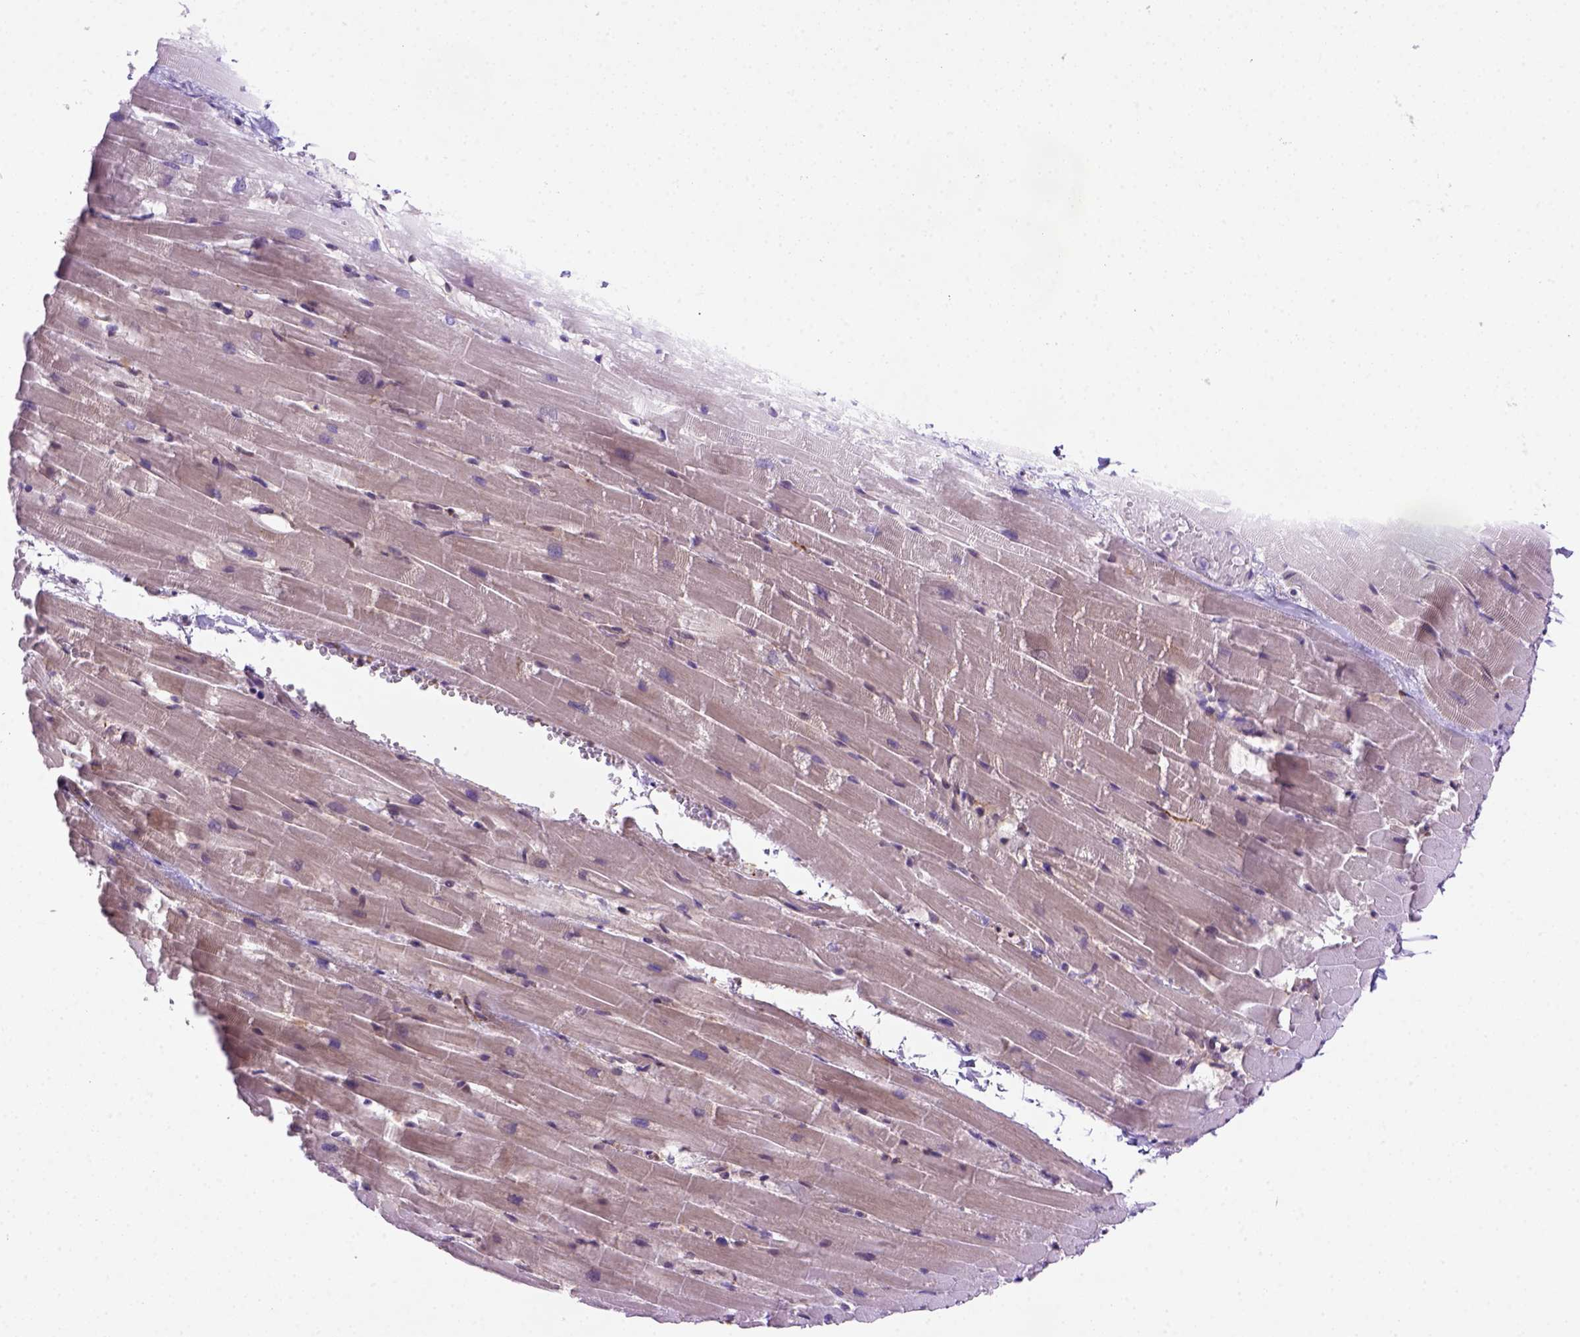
{"staining": {"intensity": "weak", "quantity": "<25%", "location": "cytoplasmic/membranous"}, "tissue": "heart muscle", "cell_type": "Cardiomyocytes", "image_type": "normal", "snomed": [{"axis": "morphology", "description": "Normal tissue, NOS"}, {"axis": "topography", "description": "Heart"}], "caption": "This is a photomicrograph of IHC staining of unremarkable heart muscle, which shows no staining in cardiomyocytes. (DAB IHC visualized using brightfield microscopy, high magnification).", "gene": "MGMT", "patient": {"sex": "male", "age": 37}}